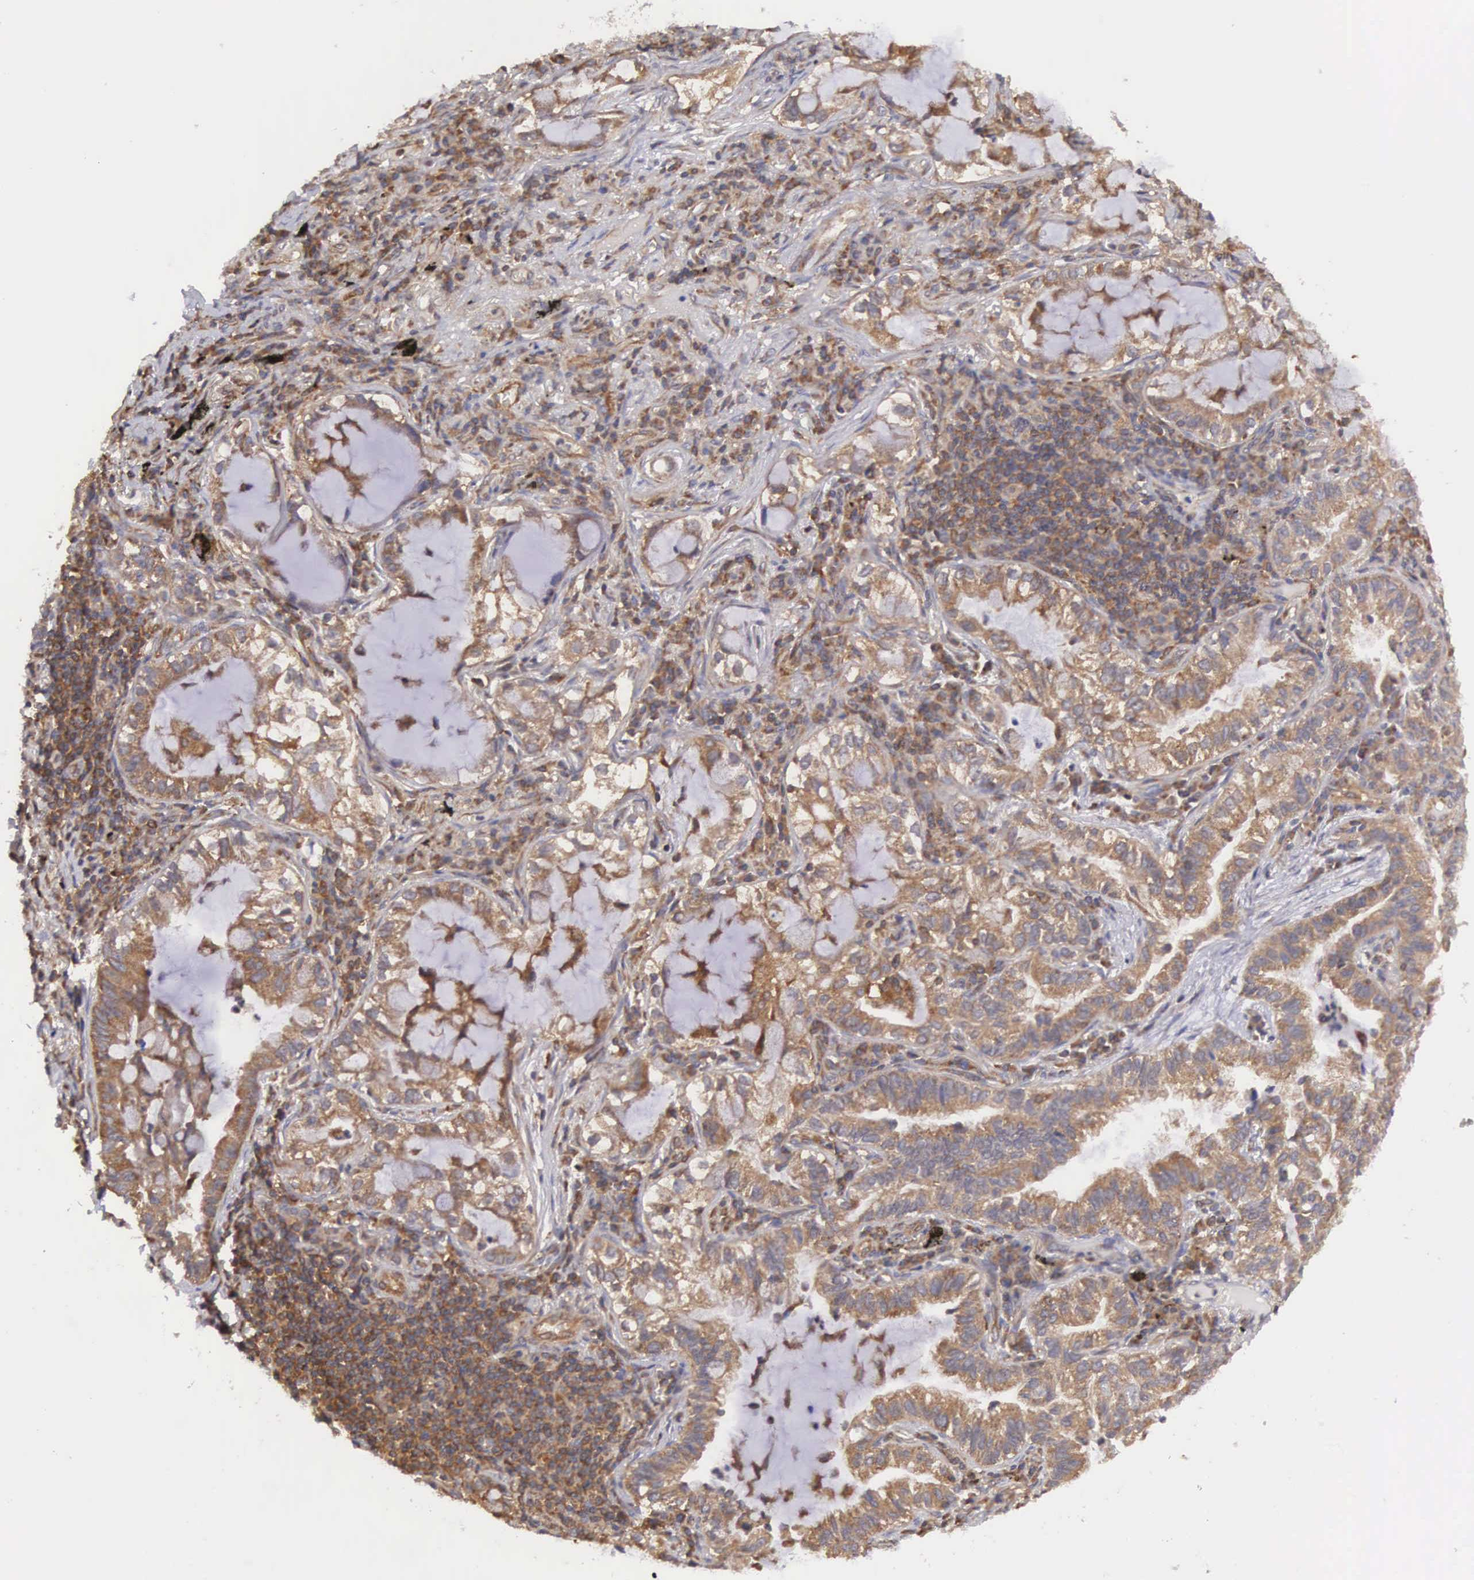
{"staining": {"intensity": "moderate", "quantity": ">75%", "location": "cytoplasmic/membranous"}, "tissue": "lung cancer", "cell_type": "Tumor cells", "image_type": "cancer", "snomed": [{"axis": "morphology", "description": "Adenocarcinoma, NOS"}, {"axis": "topography", "description": "Lung"}], "caption": "A brown stain highlights moderate cytoplasmic/membranous expression of a protein in lung cancer tumor cells.", "gene": "DHRS1", "patient": {"sex": "female", "age": 50}}